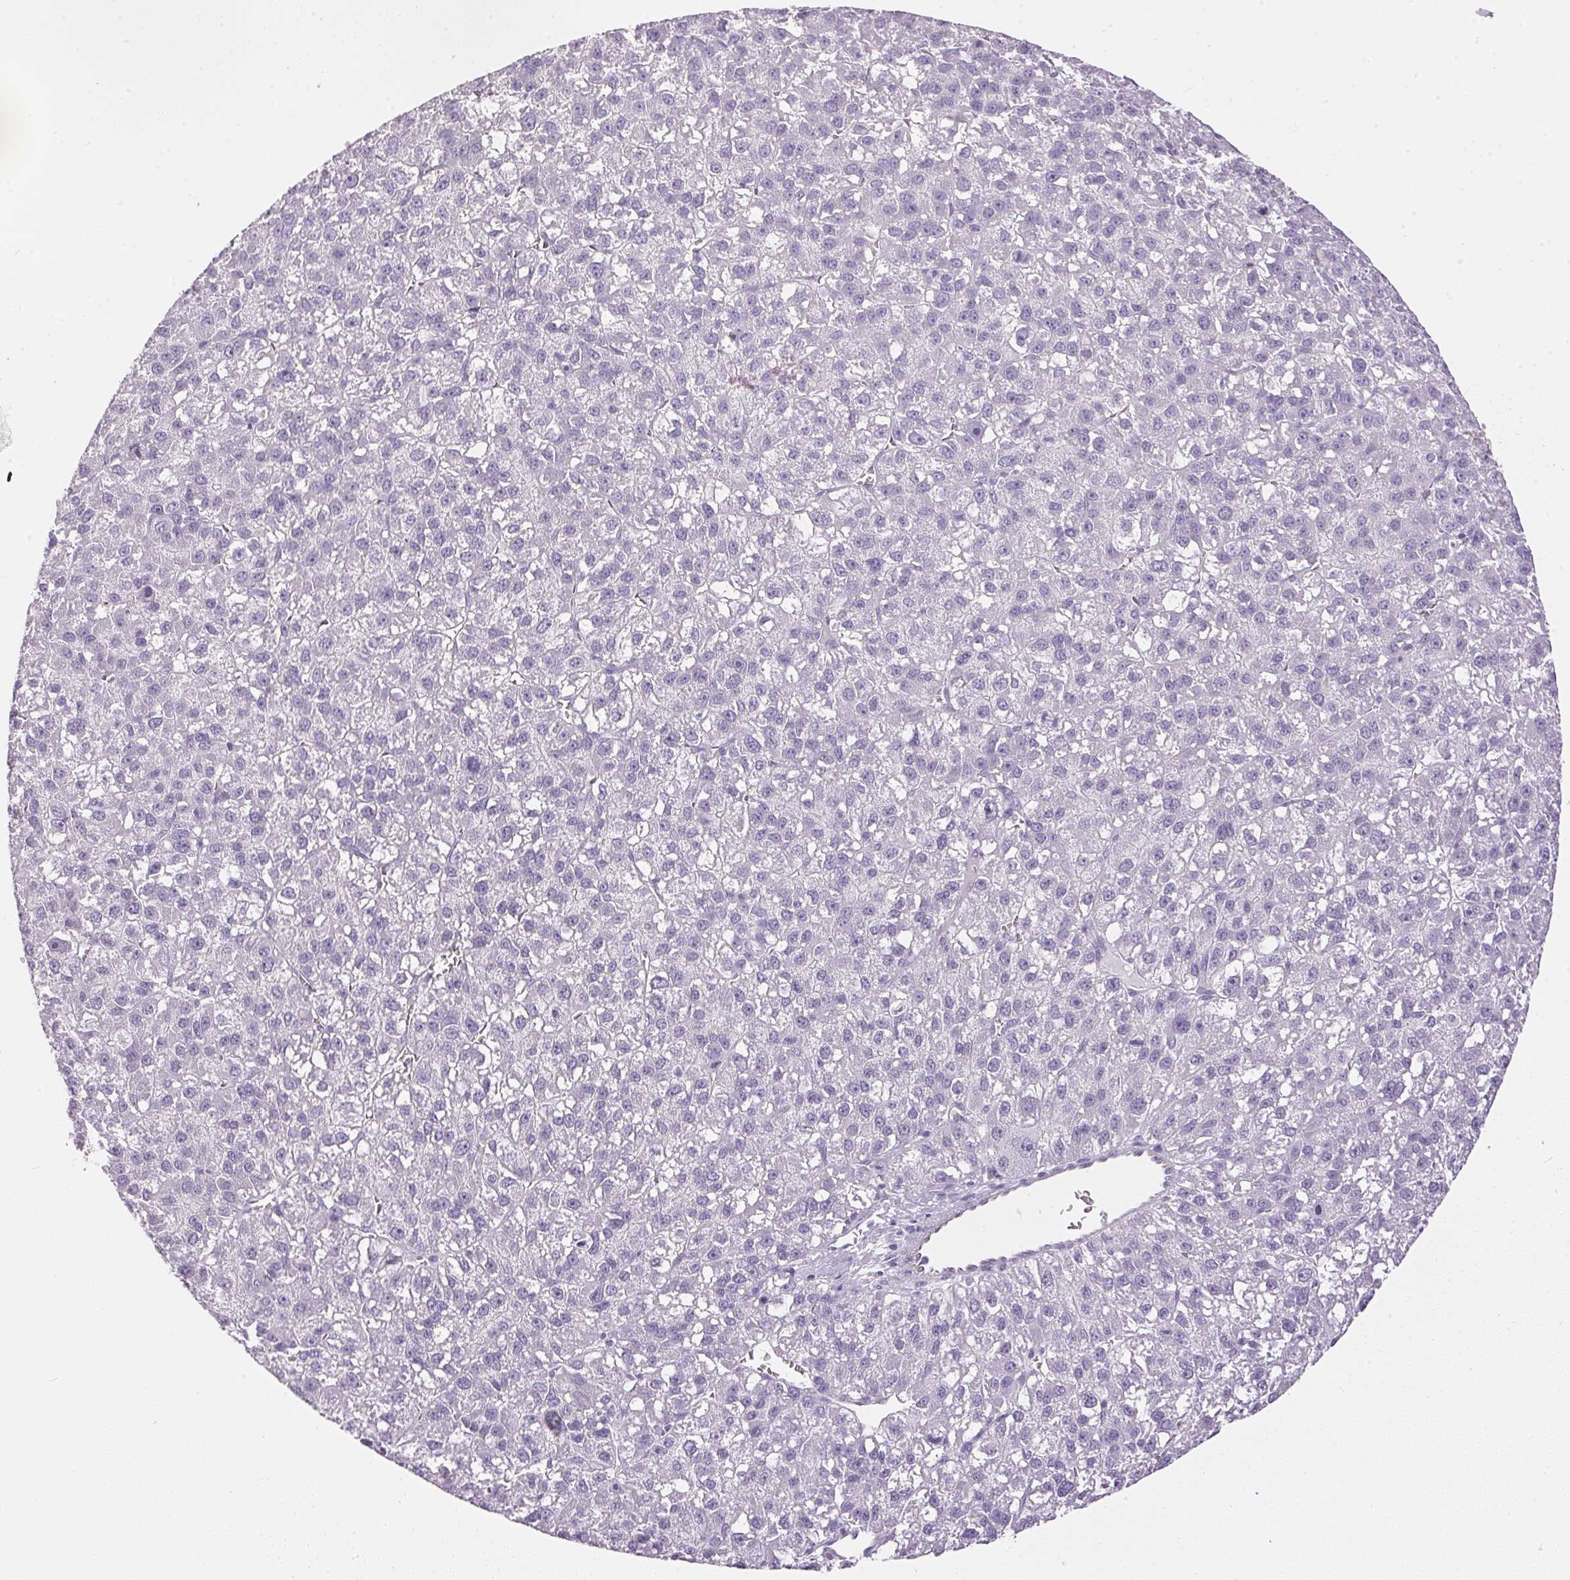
{"staining": {"intensity": "negative", "quantity": "none", "location": "none"}, "tissue": "liver cancer", "cell_type": "Tumor cells", "image_type": "cancer", "snomed": [{"axis": "morphology", "description": "Carcinoma, Hepatocellular, NOS"}, {"axis": "topography", "description": "Liver"}], "caption": "Photomicrograph shows no protein positivity in tumor cells of hepatocellular carcinoma (liver) tissue.", "gene": "GBP6", "patient": {"sex": "female", "age": 70}}